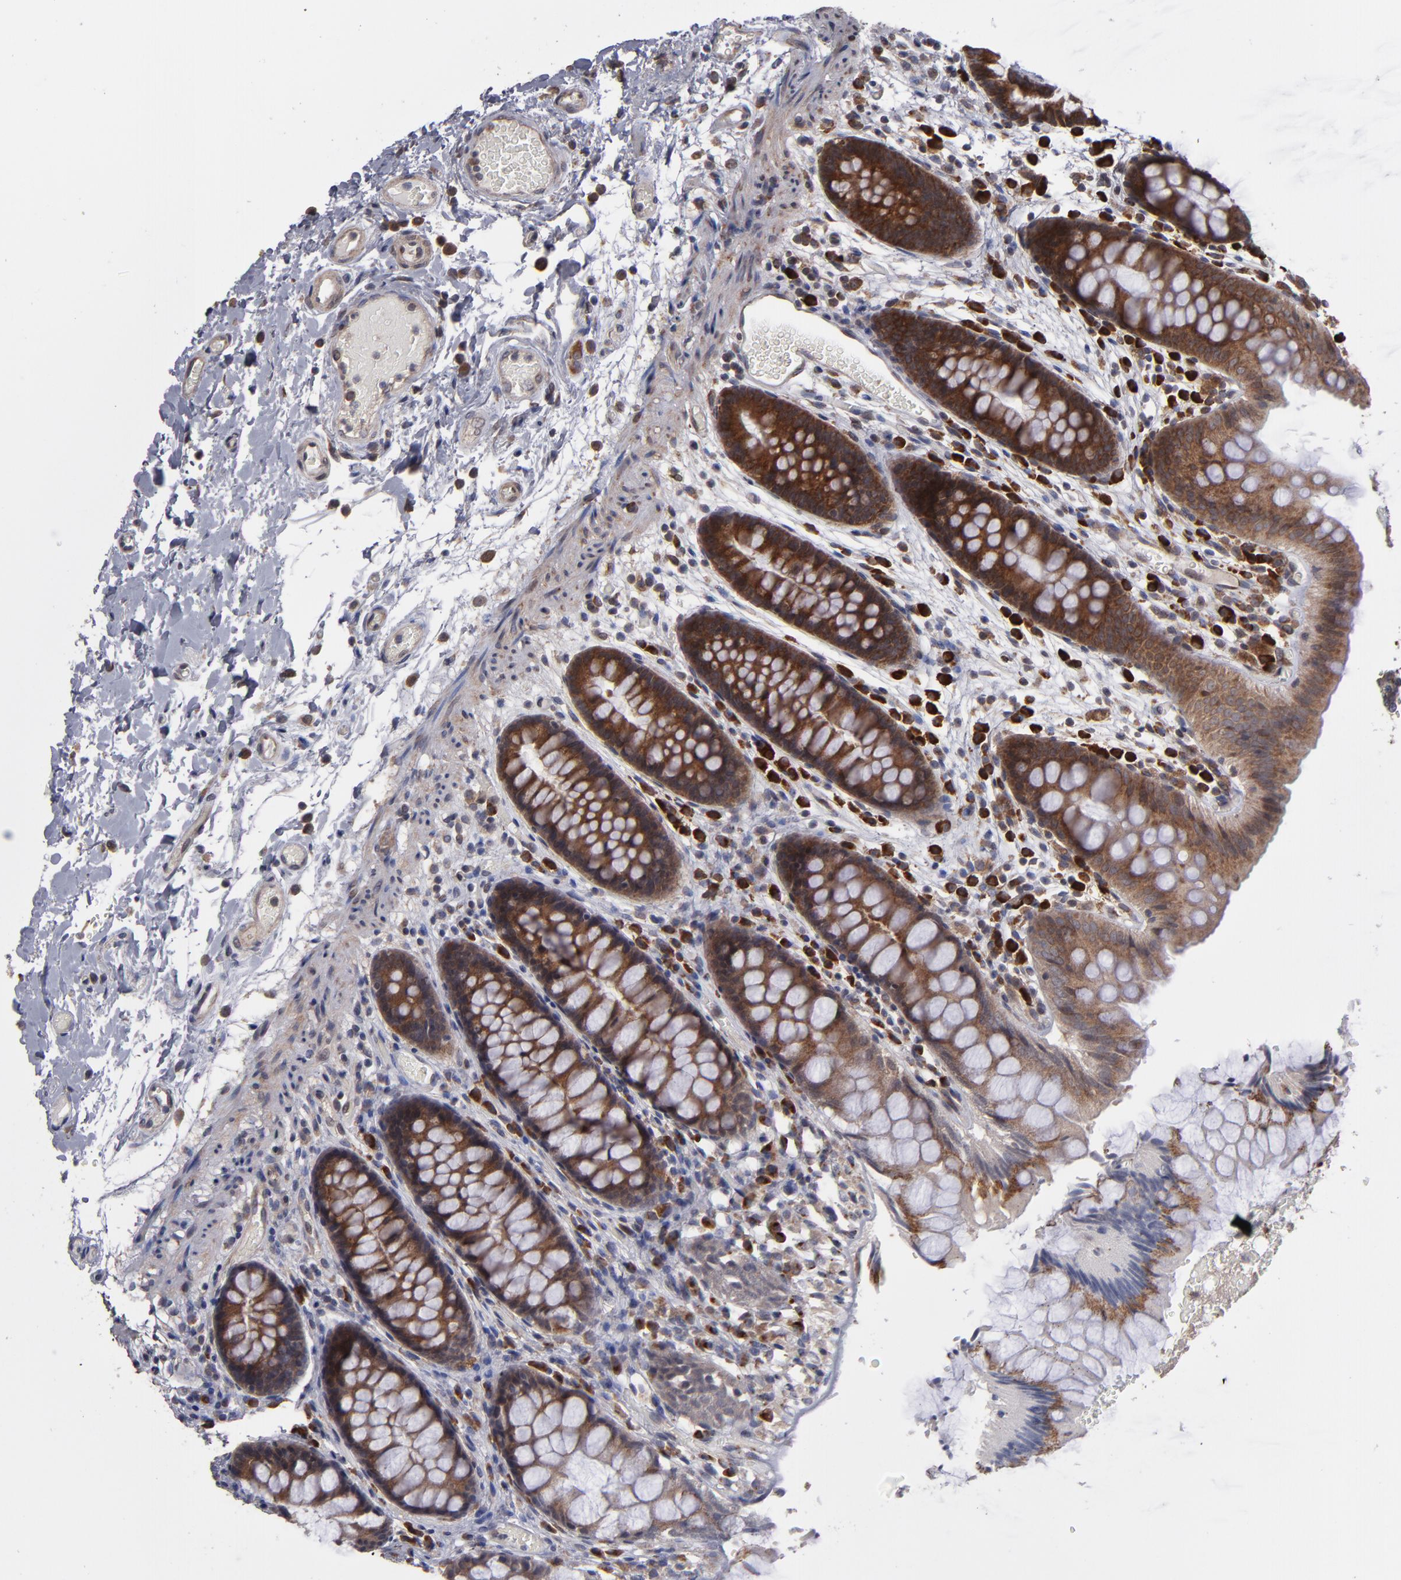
{"staining": {"intensity": "weak", "quantity": "<25%", "location": "cytoplasmic/membranous"}, "tissue": "colon", "cell_type": "Endothelial cells", "image_type": "normal", "snomed": [{"axis": "morphology", "description": "Normal tissue, NOS"}, {"axis": "topography", "description": "Smooth muscle"}, {"axis": "topography", "description": "Colon"}], "caption": "Immunohistochemistry of normal colon demonstrates no staining in endothelial cells.", "gene": "SND1", "patient": {"sex": "male", "age": 67}}